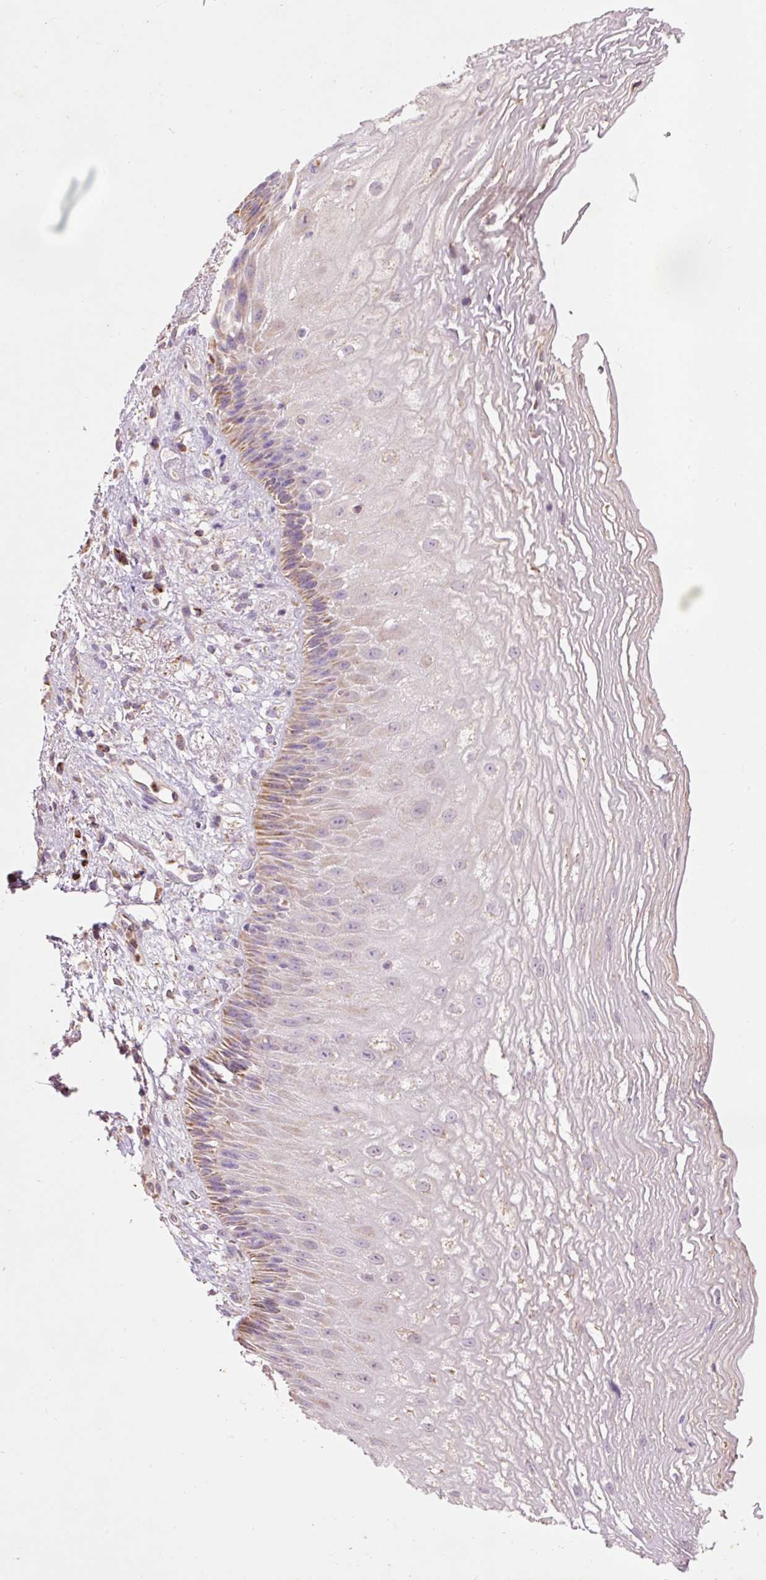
{"staining": {"intensity": "moderate", "quantity": "25%-75%", "location": "cytoplasmic/membranous"}, "tissue": "esophagus", "cell_type": "Squamous epithelial cells", "image_type": "normal", "snomed": [{"axis": "morphology", "description": "Normal tissue, NOS"}, {"axis": "topography", "description": "Esophagus"}], "caption": "The image exhibits staining of unremarkable esophagus, revealing moderate cytoplasmic/membranous protein positivity (brown color) within squamous epithelial cells. The staining is performed using DAB (3,3'-diaminobenzidine) brown chromogen to label protein expression. The nuclei are counter-stained blue using hematoxylin.", "gene": "PRDX5", "patient": {"sex": "male", "age": 60}}